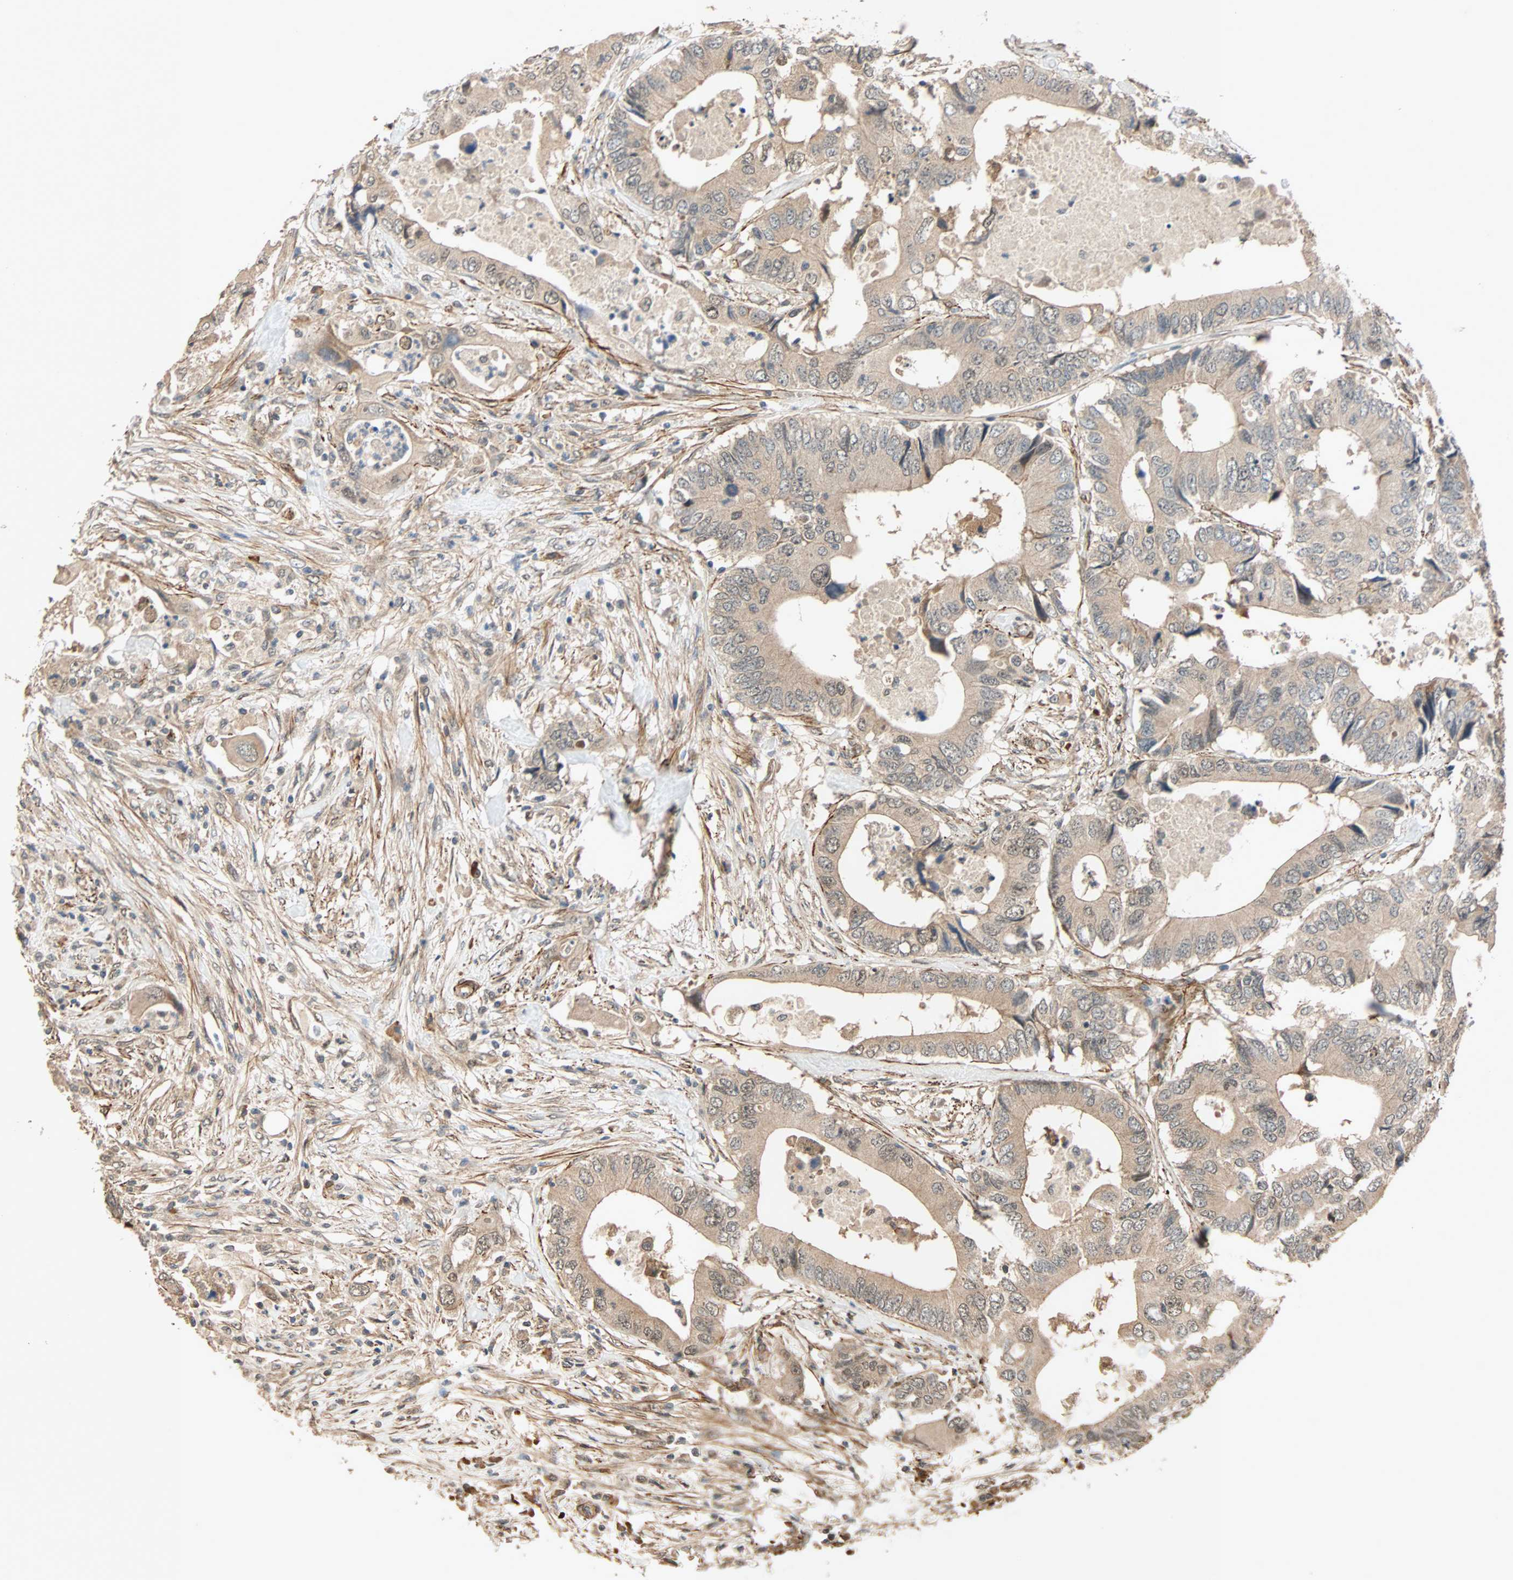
{"staining": {"intensity": "weak", "quantity": "25%-75%", "location": "cytoplasmic/membranous"}, "tissue": "colorectal cancer", "cell_type": "Tumor cells", "image_type": "cancer", "snomed": [{"axis": "morphology", "description": "Adenocarcinoma, NOS"}, {"axis": "topography", "description": "Colon"}], "caption": "Adenocarcinoma (colorectal) stained with DAB immunohistochemistry (IHC) displays low levels of weak cytoplasmic/membranous expression in approximately 25%-75% of tumor cells. Ihc stains the protein of interest in brown and the nuclei are stained blue.", "gene": "QSER1", "patient": {"sex": "male", "age": 71}}